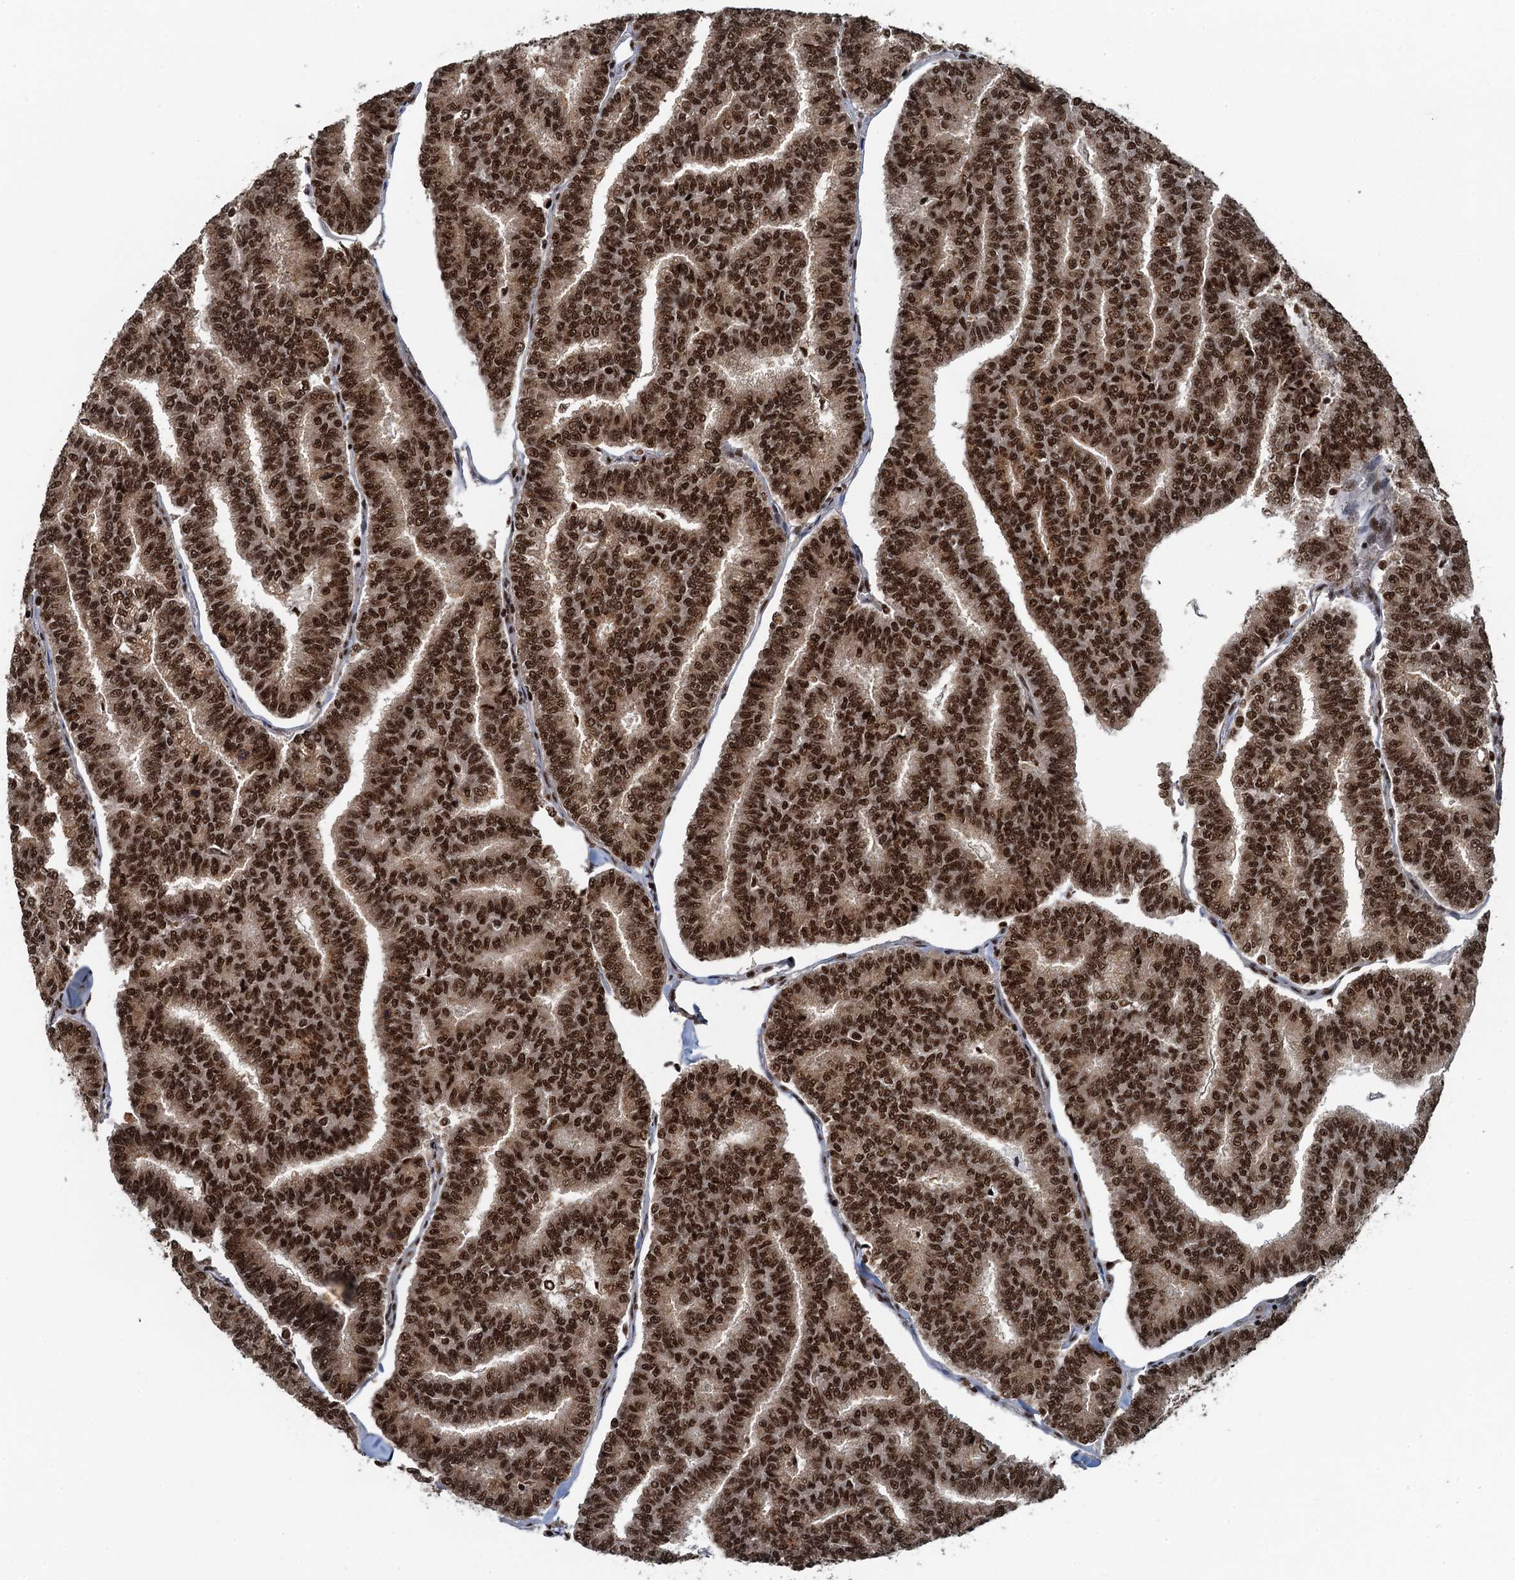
{"staining": {"intensity": "moderate", "quantity": ">75%", "location": "nuclear"}, "tissue": "thyroid cancer", "cell_type": "Tumor cells", "image_type": "cancer", "snomed": [{"axis": "morphology", "description": "Papillary adenocarcinoma, NOS"}, {"axis": "topography", "description": "Thyroid gland"}], "caption": "Protein staining shows moderate nuclear positivity in about >75% of tumor cells in thyroid papillary adenocarcinoma. (Brightfield microscopy of DAB IHC at high magnification).", "gene": "ZC3H18", "patient": {"sex": "female", "age": 35}}